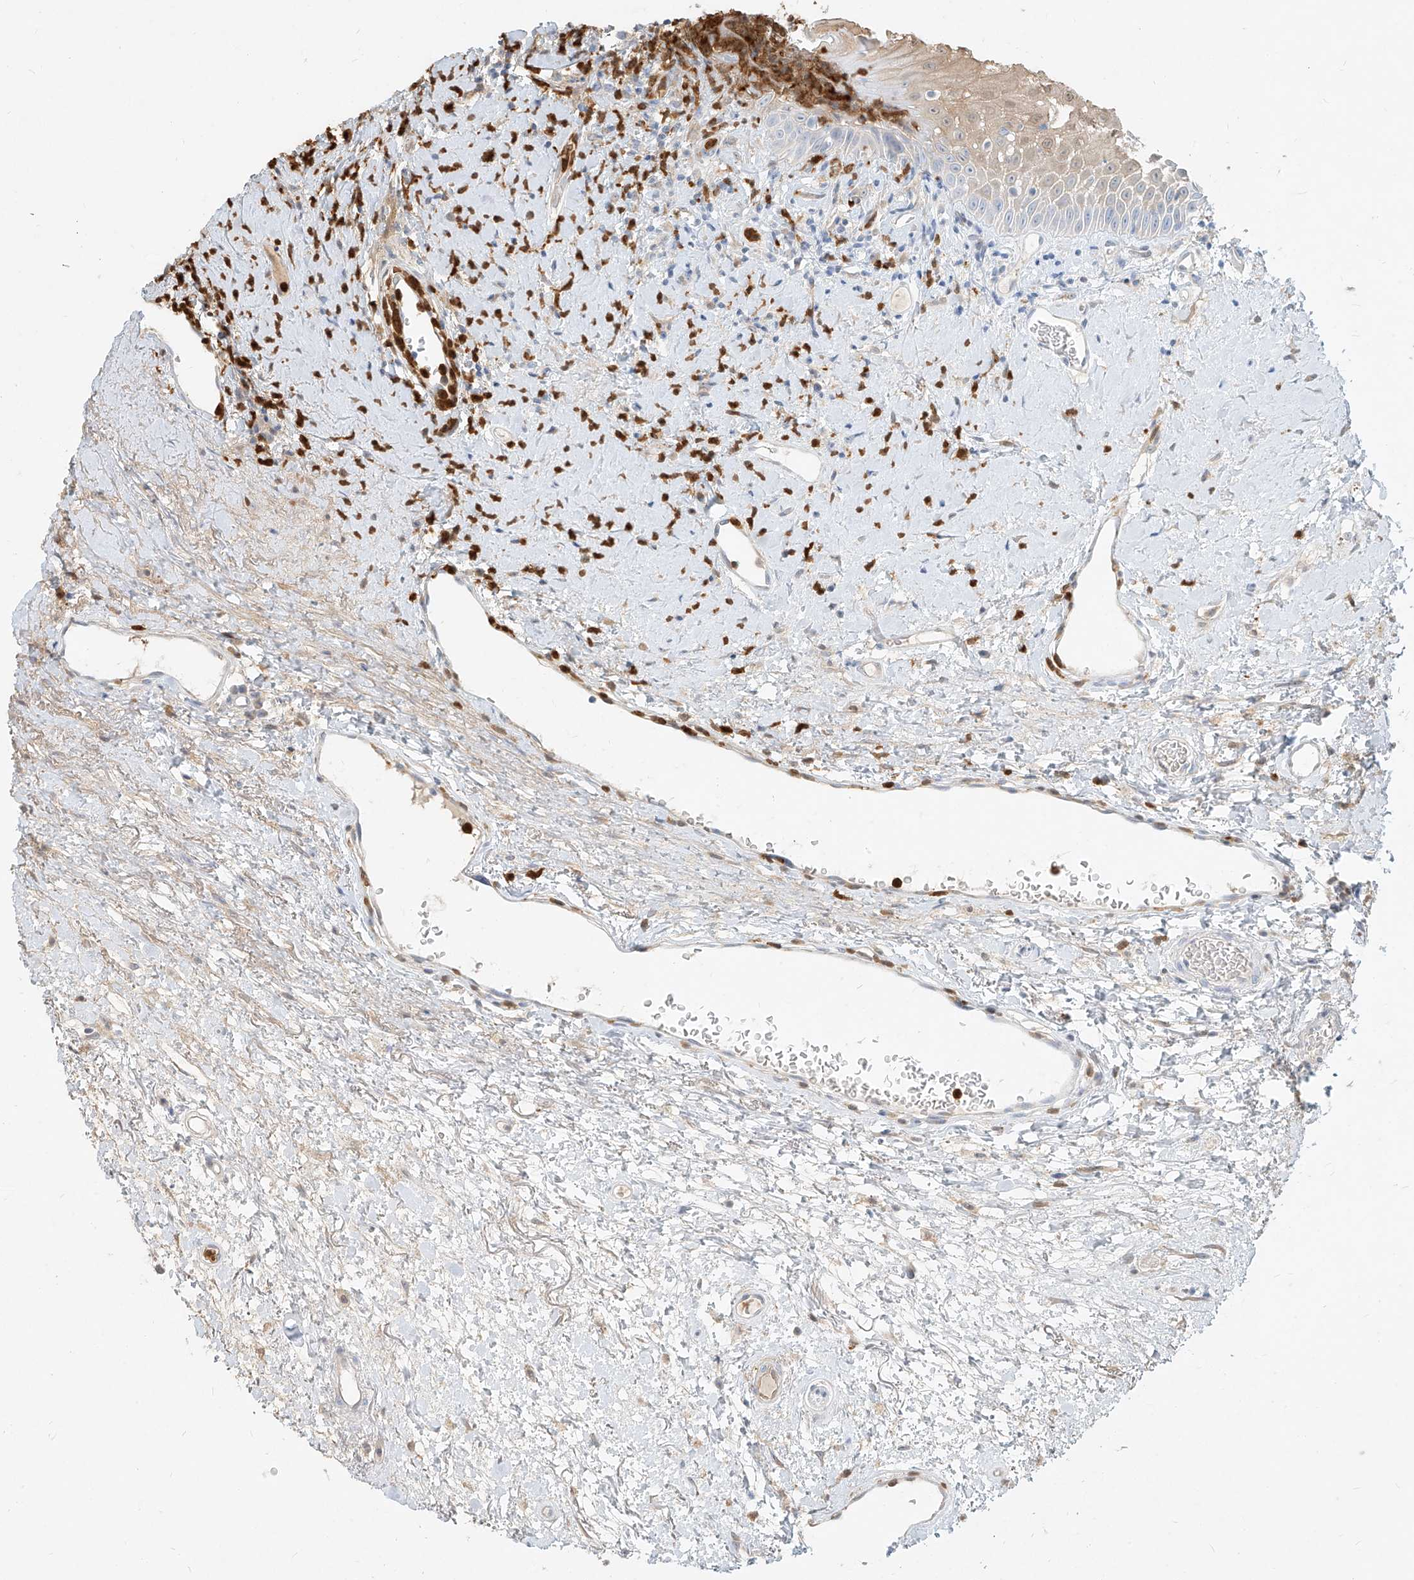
{"staining": {"intensity": "moderate", "quantity": "25%-75%", "location": "cytoplasmic/membranous"}, "tissue": "oral mucosa", "cell_type": "Squamous epithelial cells", "image_type": "normal", "snomed": [{"axis": "morphology", "description": "Normal tissue, NOS"}, {"axis": "topography", "description": "Oral tissue"}], "caption": "The photomicrograph exhibits a brown stain indicating the presence of a protein in the cytoplasmic/membranous of squamous epithelial cells in oral mucosa. Using DAB (3,3'-diaminobenzidine) (brown) and hematoxylin (blue) stains, captured at high magnification using brightfield microscopy.", "gene": "PGD", "patient": {"sex": "female", "age": 76}}